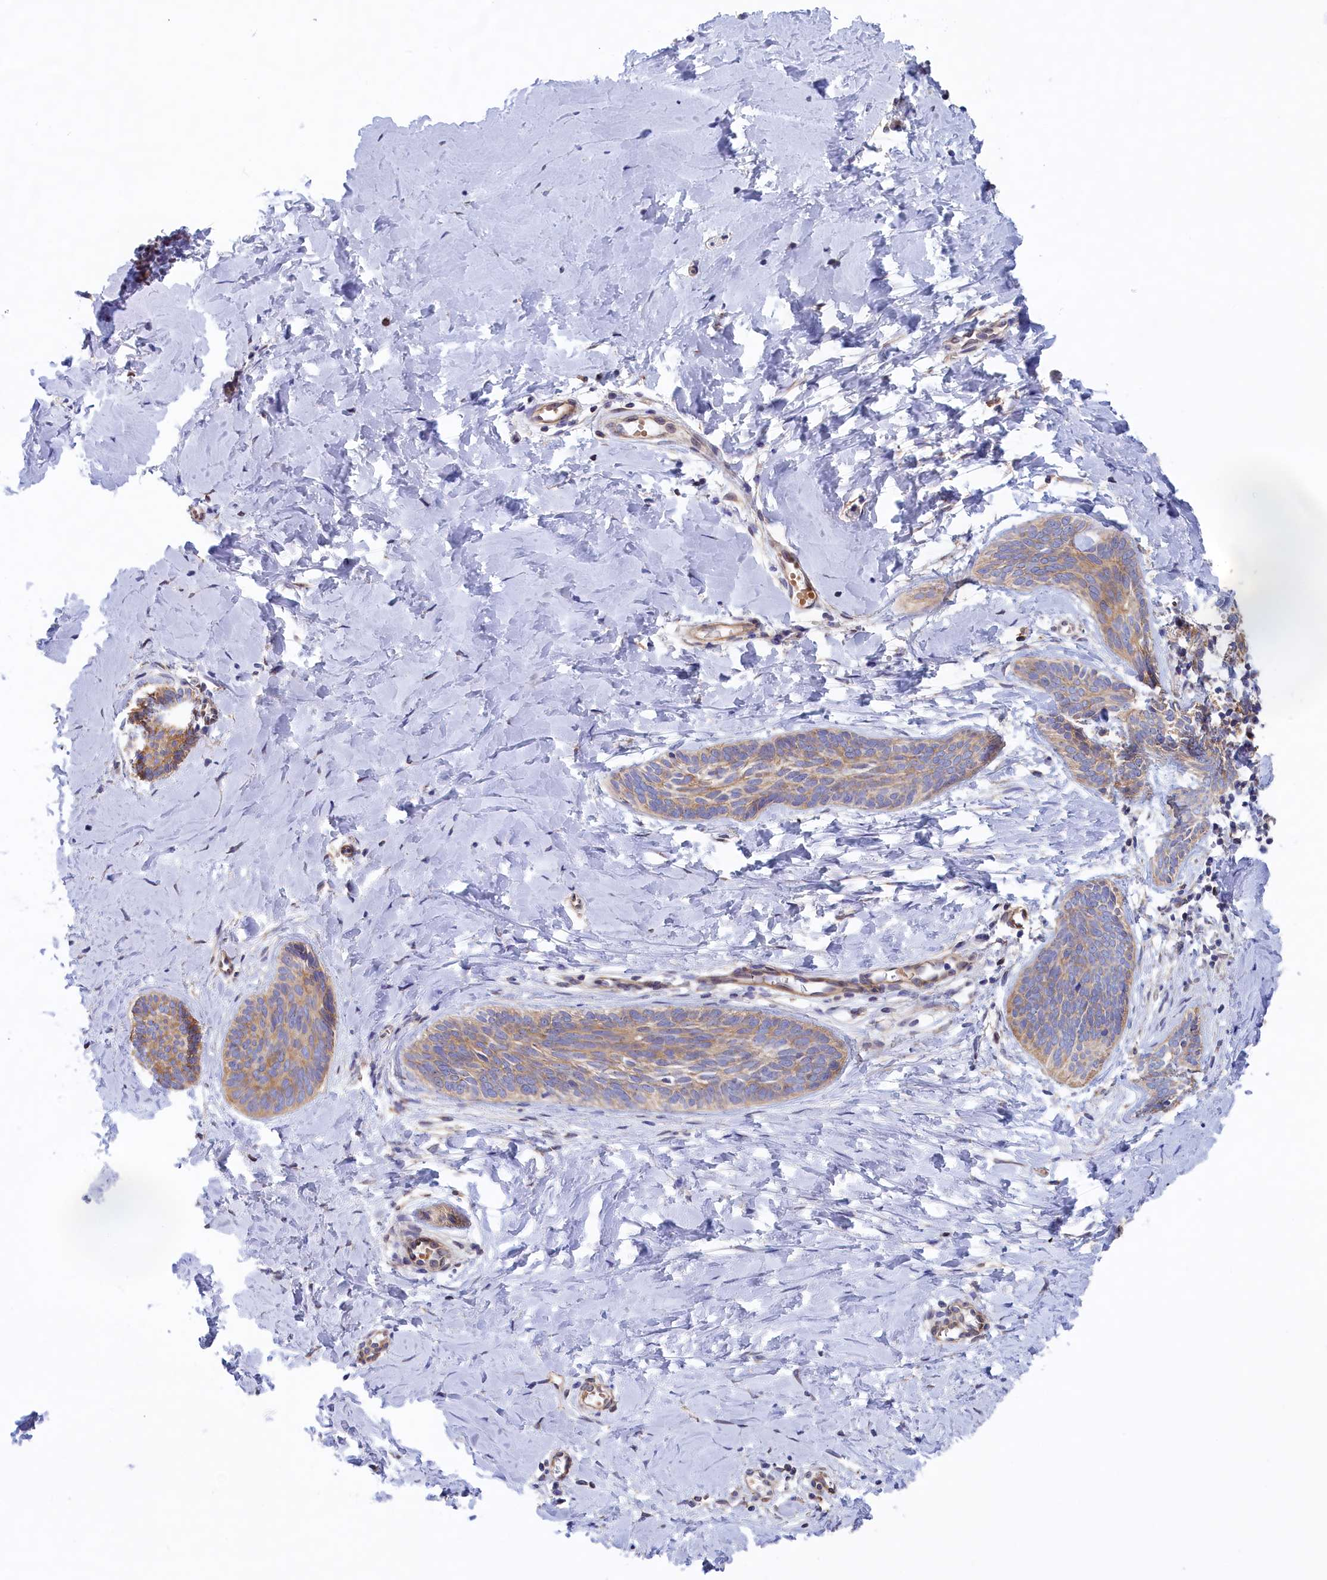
{"staining": {"intensity": "weak", "quantity": "25%-75%", "location": "cytoplasmic/membranous"}, "tissue": "skin cancer", "cell_type": "Tumor cells", "image_type": "cancer", "snomed": [{"axis": "morphology", "description": "Basal cell carcinoma"}, {"axis": "topography", "description": "Skin"}], "caption": "Protein expression analysis of human skin cancer (basal cell carcinoma) reveals weak cytoplasmic/membranous staining in approximately 25%-75% of tumor cells.", "gene": "ABCC12", "patient": {"sex": "female", "age": 81}}